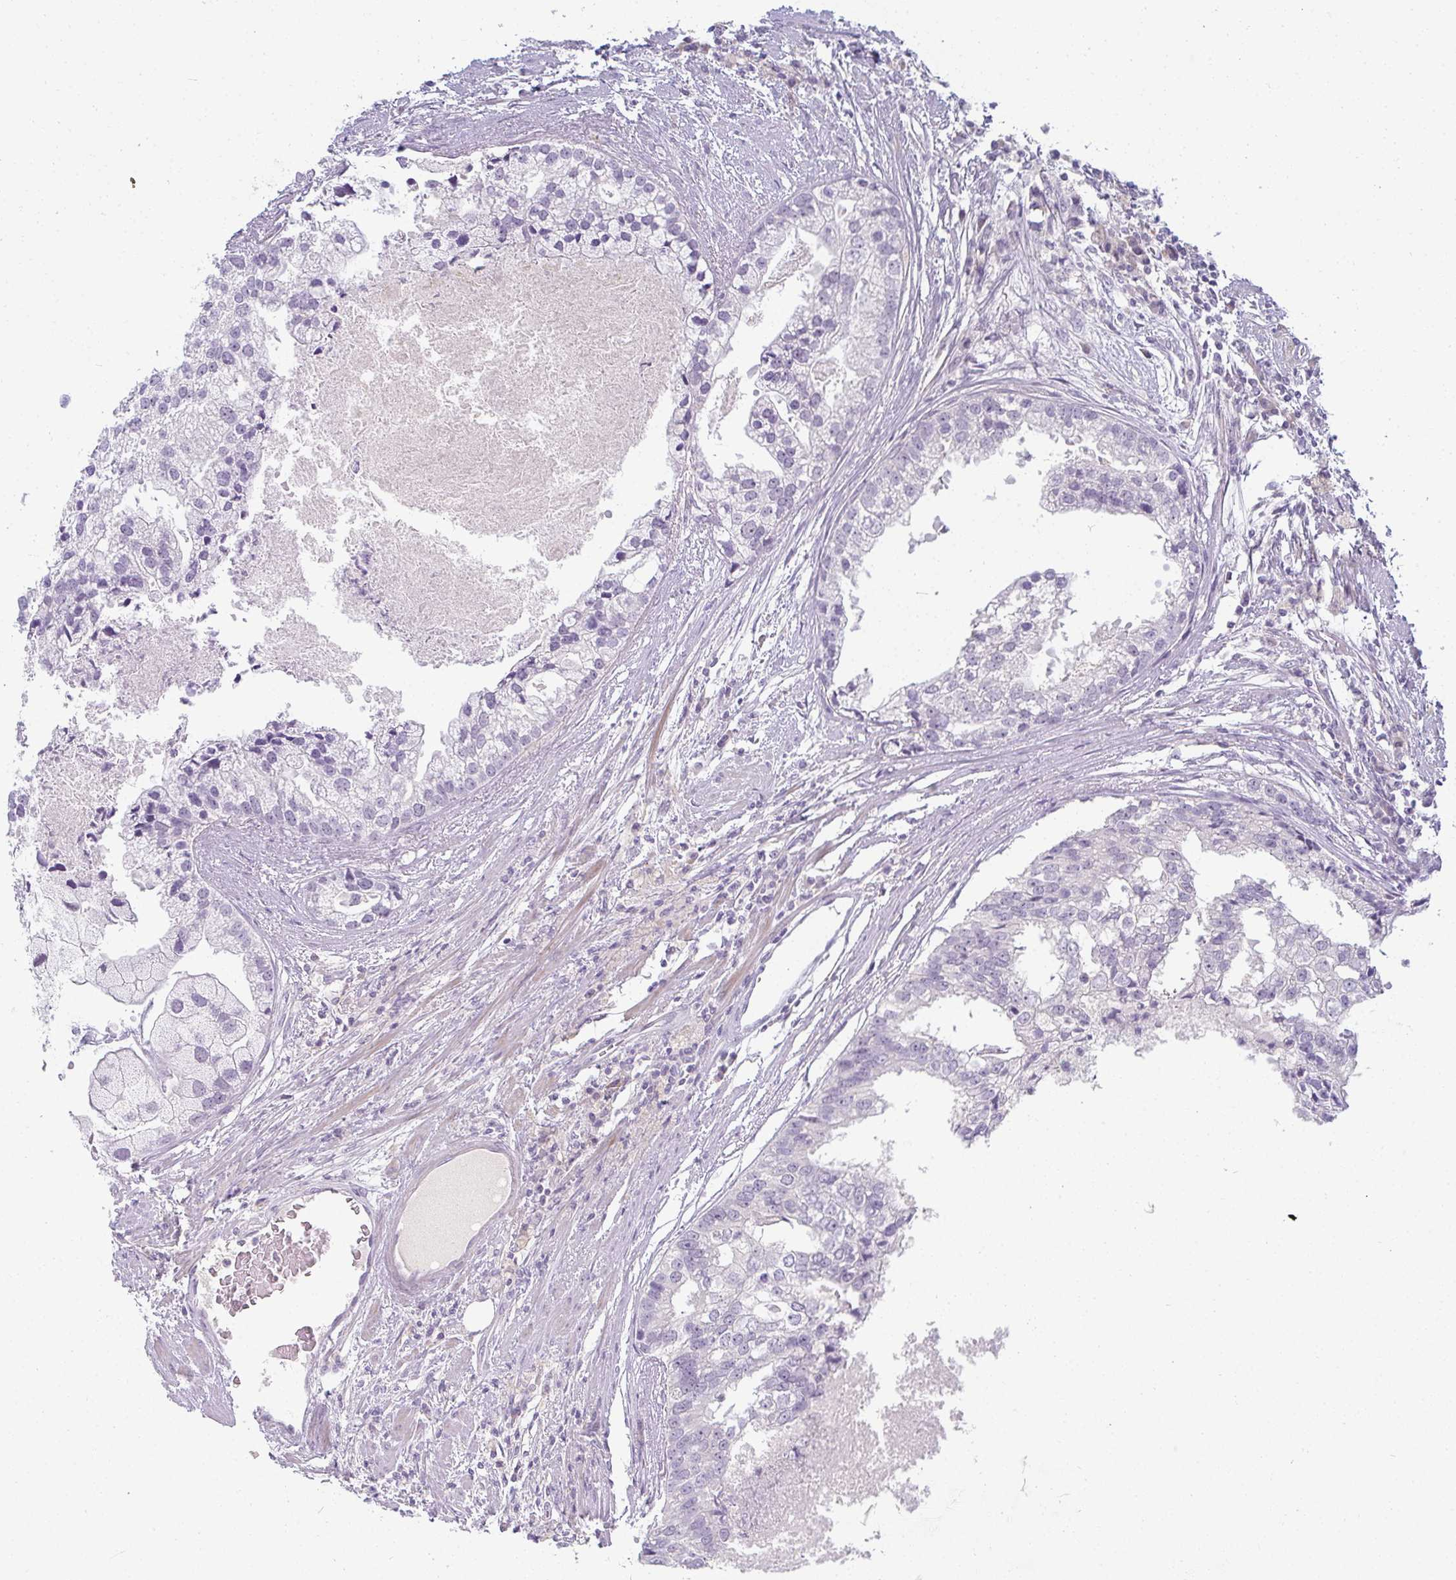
{"staining": {"intensity": "negative", "quantity": "none", "location": "none"}, "tissue": "prostate cancer", "cell_type": "Tumor cells", "image_type": "cancer", "snomed": [{"axis": "morphology", "description": "Adenocarcinoma, High grade"}, {"axis": "topography", "description": "Prostate"}], "caption": "A micrograph of prostate adenocarcinoma (high-grade) stained for a protein displays no brown staining in tumor cells.", "gene": "PPFIA4", "patient": {"sex": "male", "age": 62}}